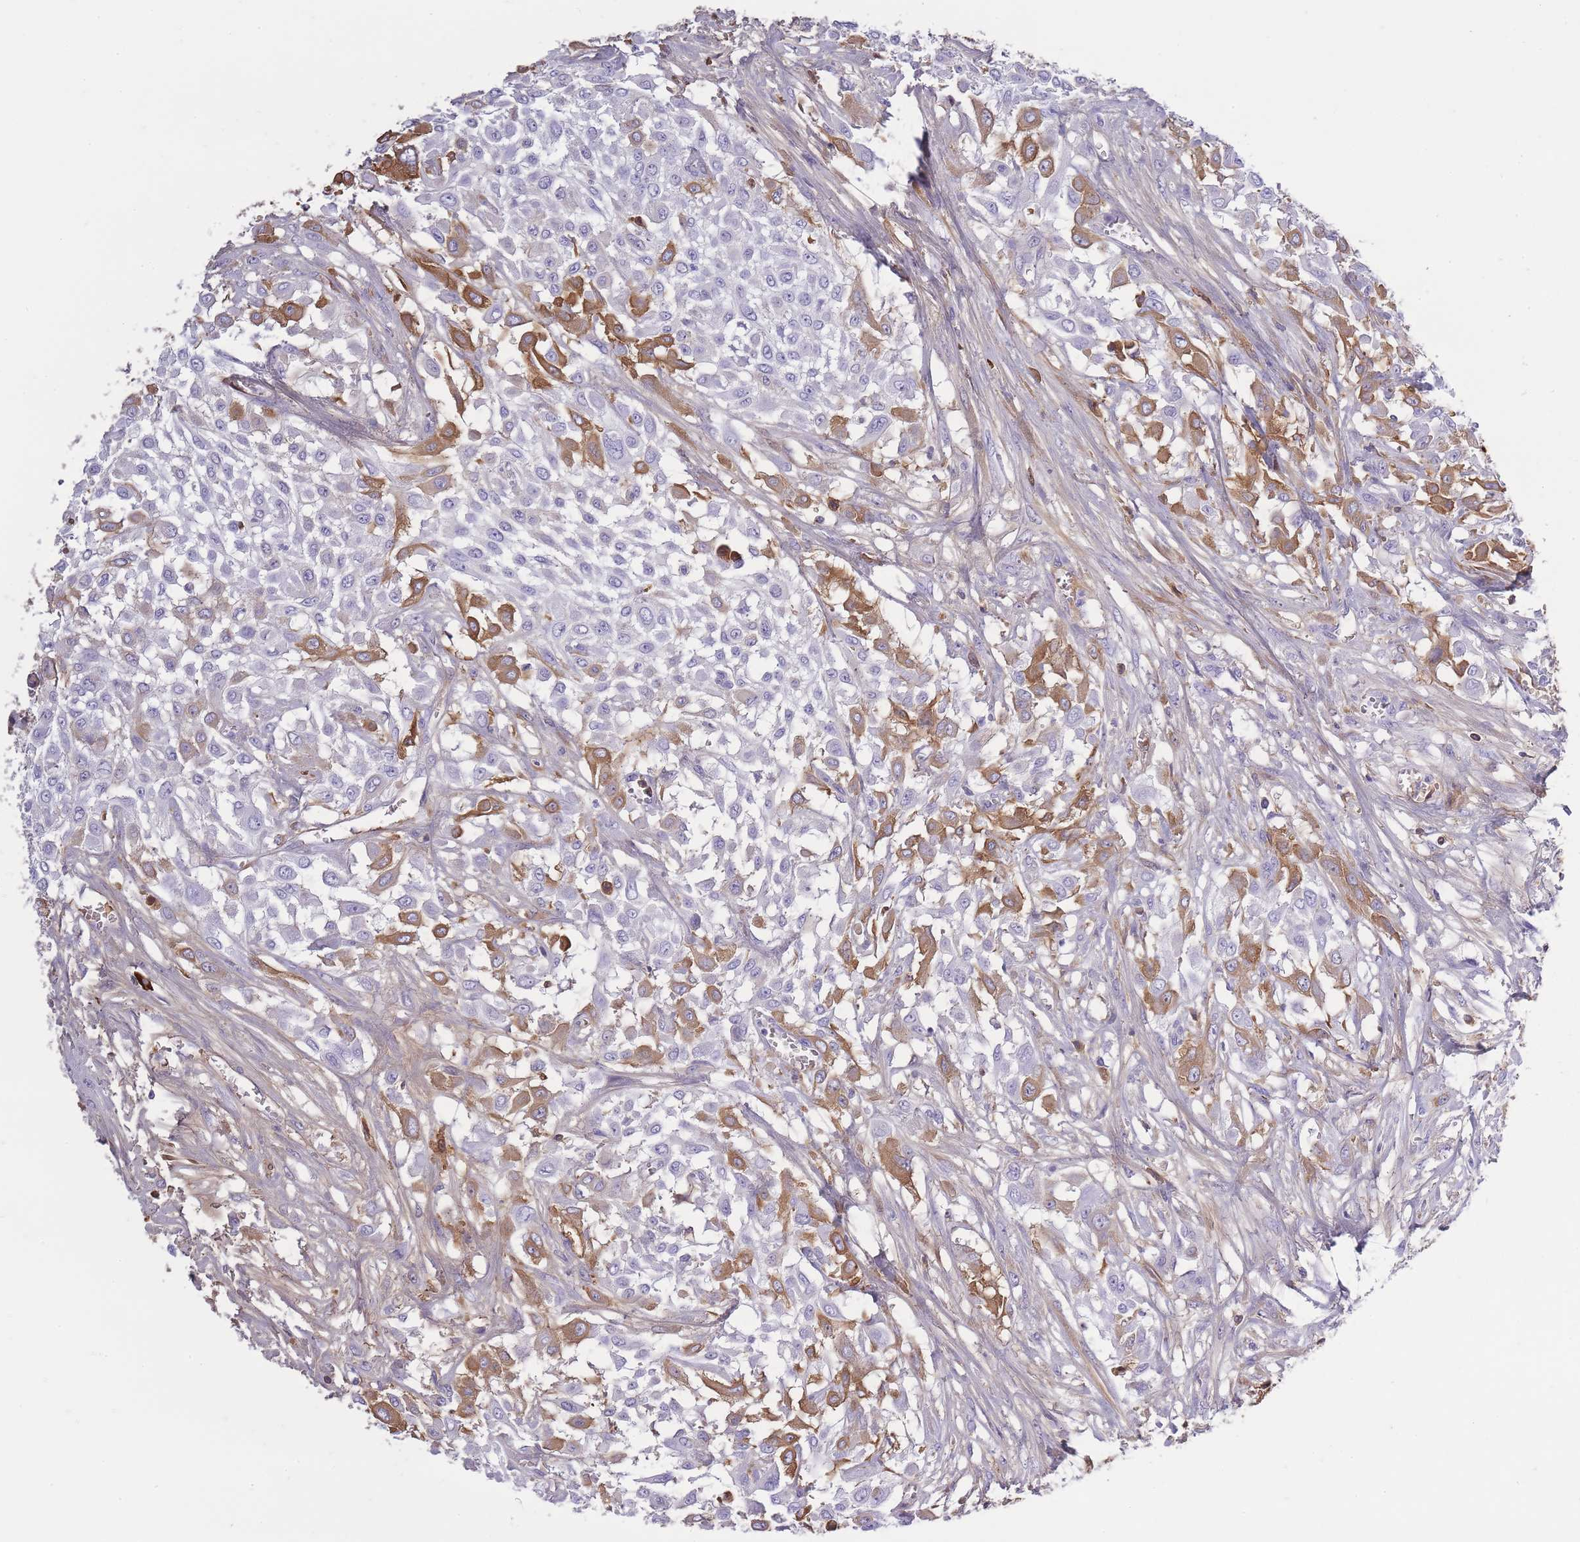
{"staining": {"intensity": "moderate", "quantity": "<25%", "location": "cytoplasmic/membranous"}, "tissue": "urothelial cancer", "cell_type": "Tumor cells", "image_type": "cancer", "snomed": [{"axis": "morphology", "description": "Urothelial carcinoma, High grade"}, {"axis": "topography", "description": "Urinary bladder"}], "caption": "Immunohistochemistry (IHC) histopathology image of high-grade urothelial carcinoma stained for a protein (brown), which reveals low levels of moderate cytoplasmic/membranous expression in about <25% of tumor cells.", "gene": "IGKV1D-42", "patient": {"sex": "male", "age": 57}}